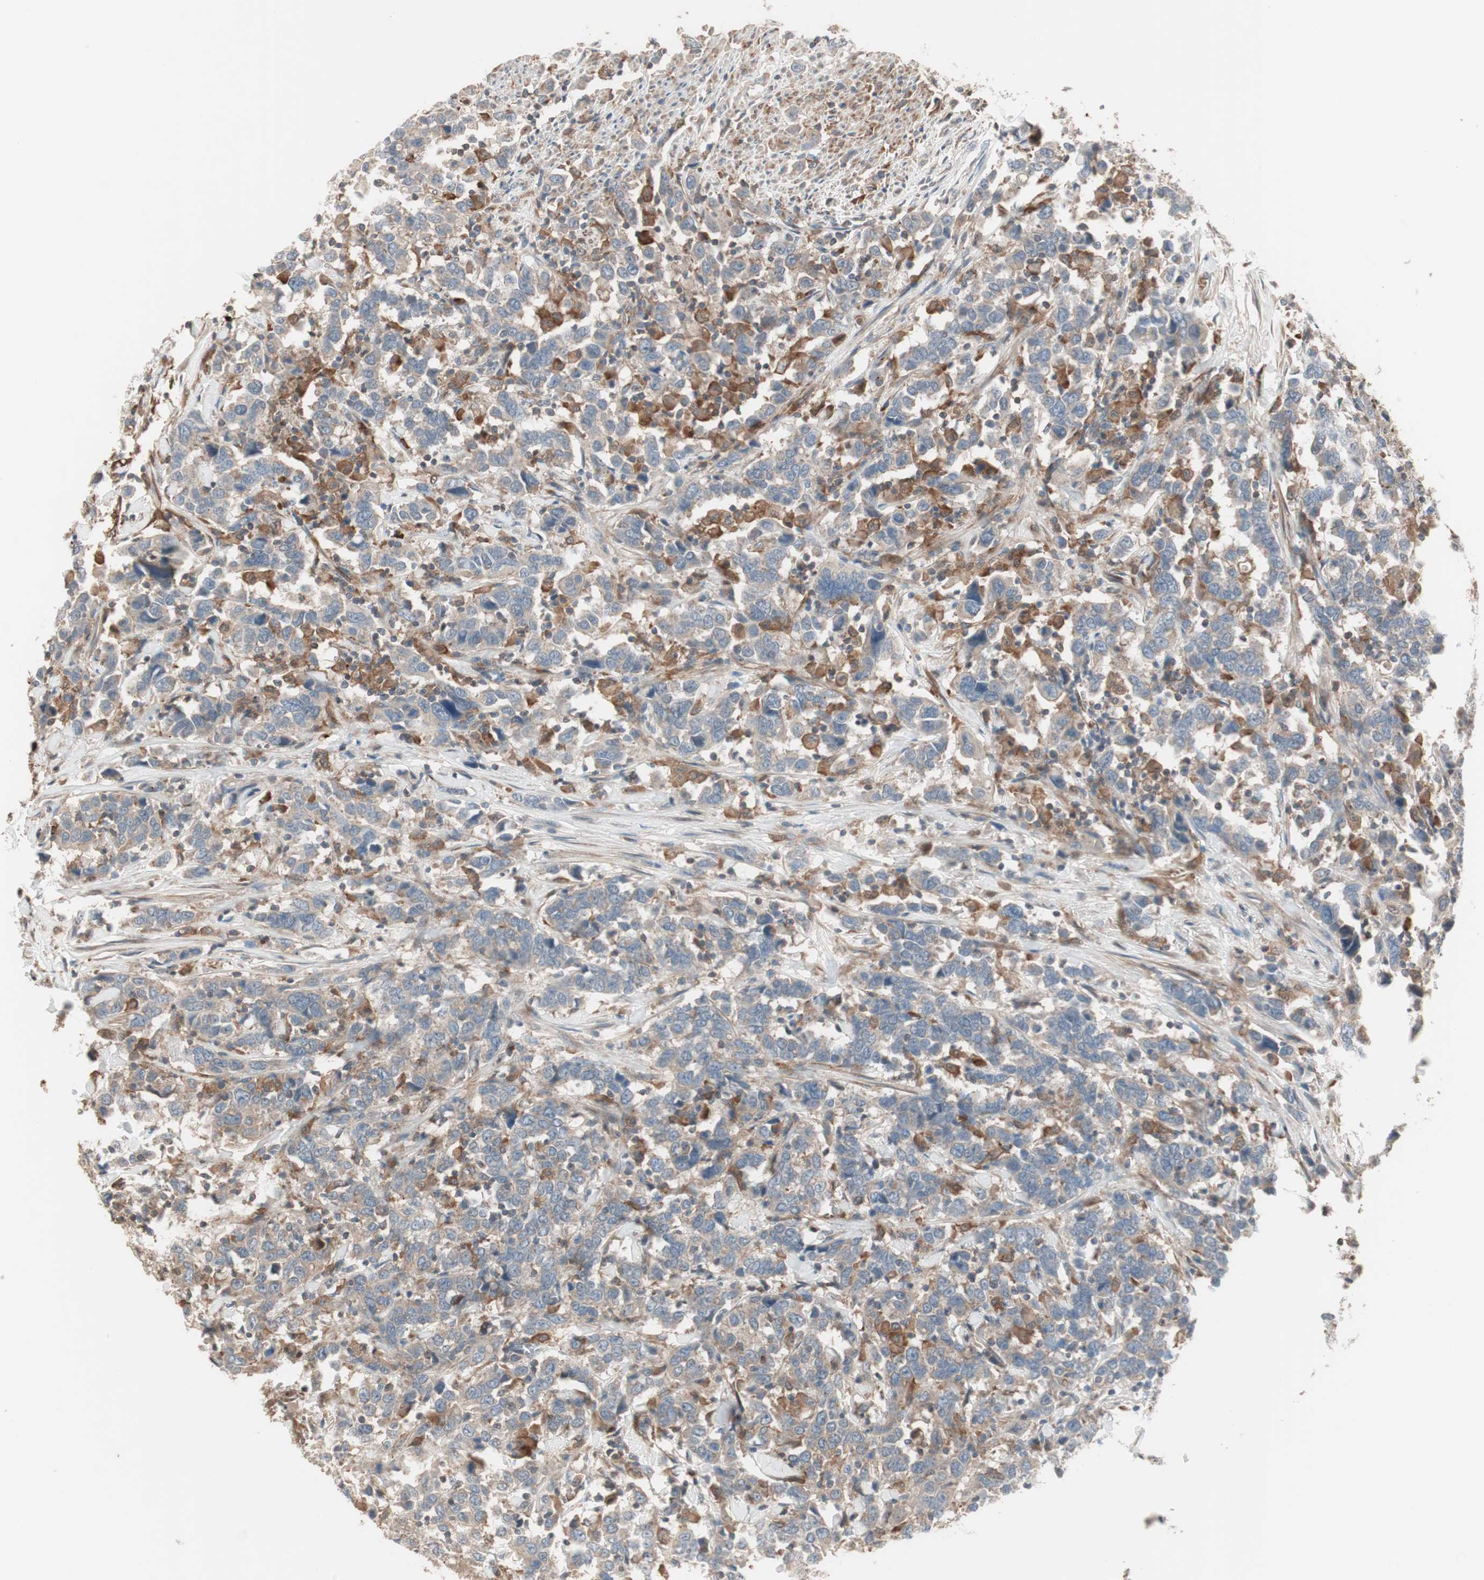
{"staining": {"intensity": "weak", "quantity": ">75%", "location": "cytoplasmic/membranous"}, "tissue": "urothelial cancer", "cell_type": "Tumor cells", "image_type": "cancer", "snomed": [{"axis": "morphology", "description": "Urothelial carcinoma, High grade"}, {"axis": "topography", "description": "Urinary bladder"}], "caption": "Weak cytoplasmic/membranous staining is identified in about >75% of tumor cells in urothelial cancer. (DAB (3,3'-diaminobenzidine) IHC, brown staining for protein, blue staining for nuclei).", "gene": "STAB1", "patient": {"sex": "male", "age": 61}}